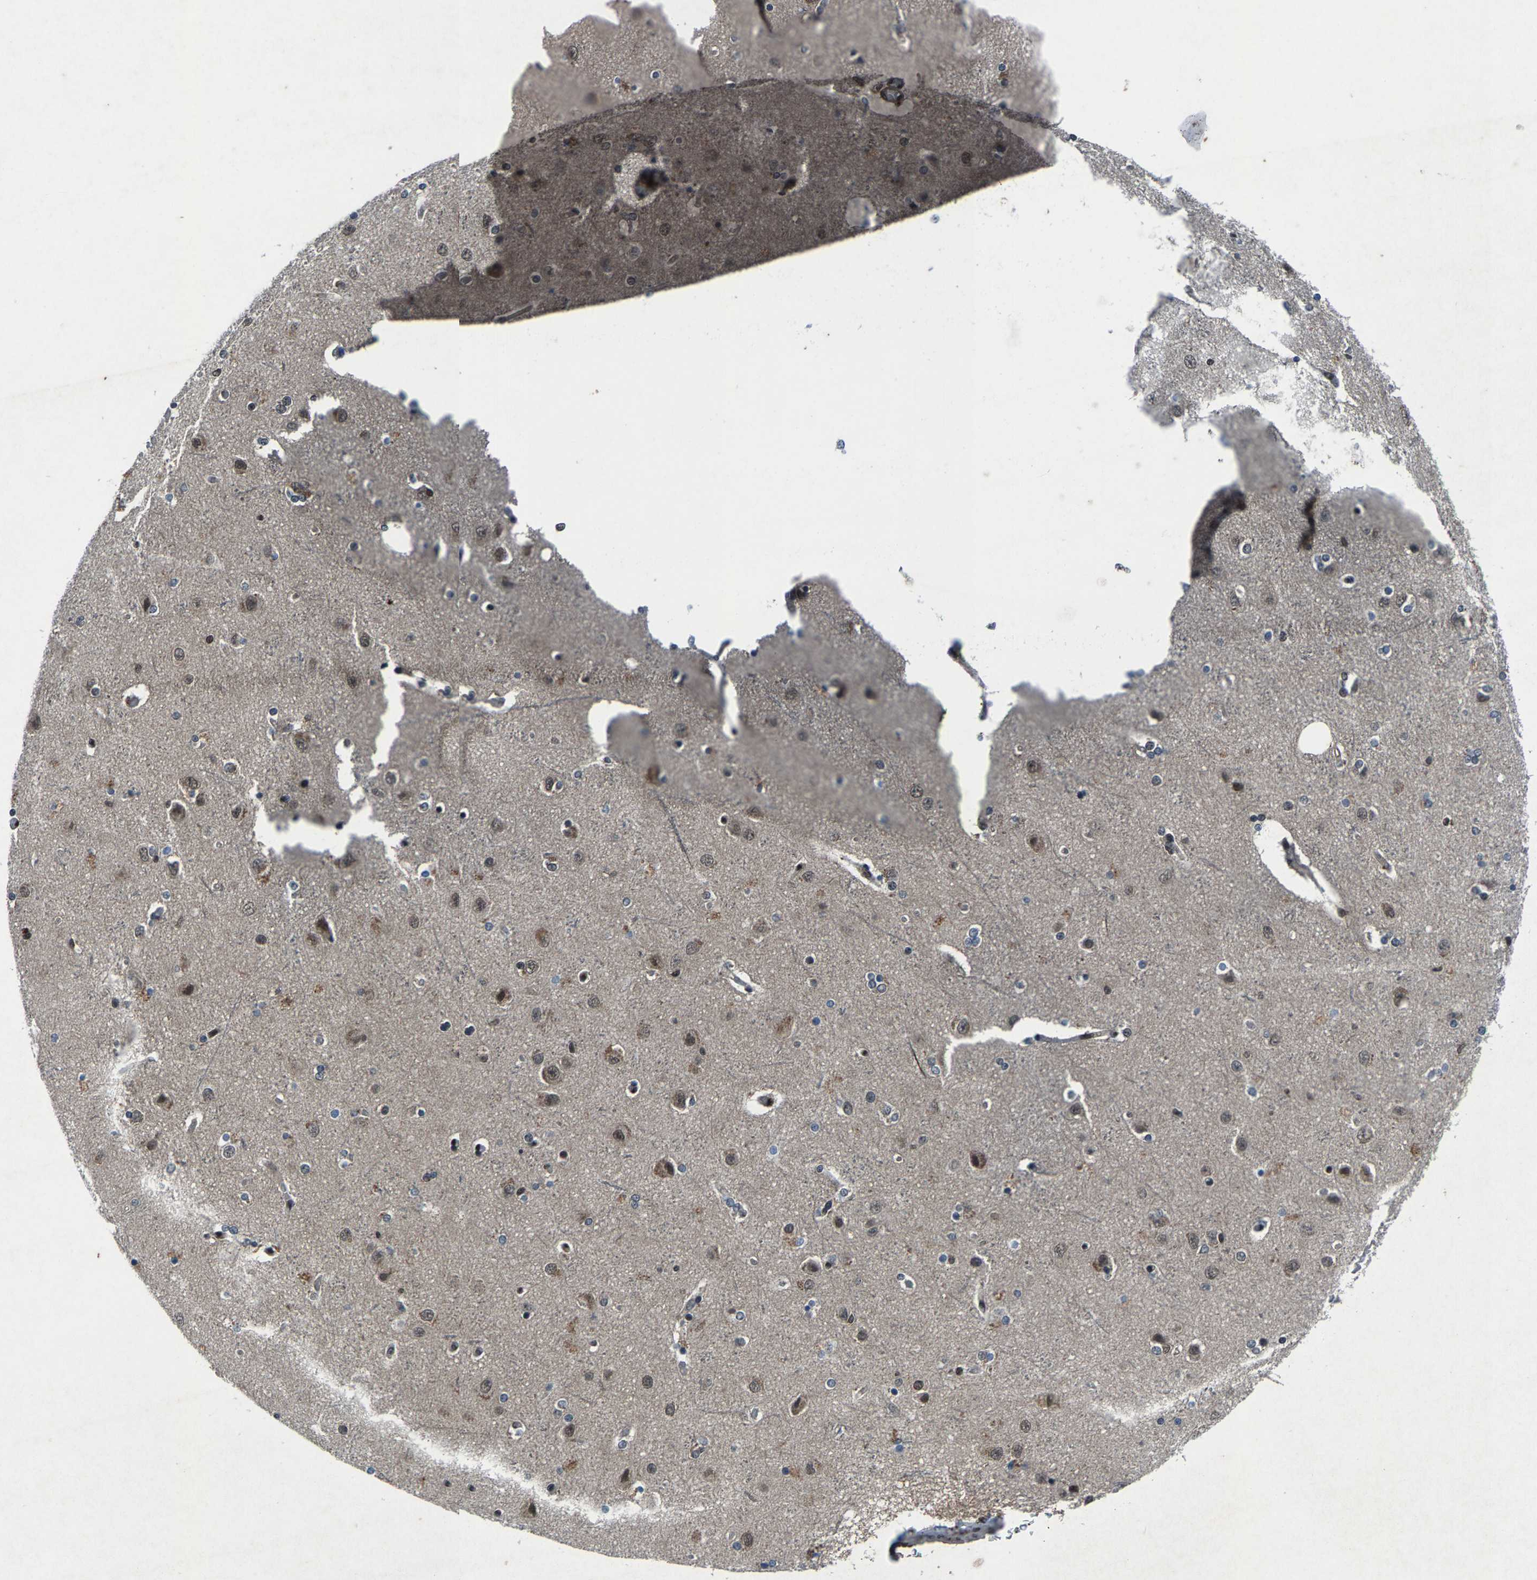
{"staining": {"intensity": "weak", "quantity": ">75%", "location": "cytoplasmic/membranous,nuclear"}, "tissue": "cerebral cortex", "cell_type": "Endothelial cells", "image_type": "normal", "snomed": [{"axis": "morphology", "description": "Normal tissue, NOS"}, {"axis": "topography", "description": "Cerebral cortex"}], "caption": "Benign cerebral cortex was stained to show a protein in brown. There is low levels of weak cytoplasmic/membranous,nuclear expression in about >75% of endothelial cells. (IHC, brightfield microscopy, high magnification).", "gene": "ATXN3", "patient": {"sex": "female", "age": 54}}